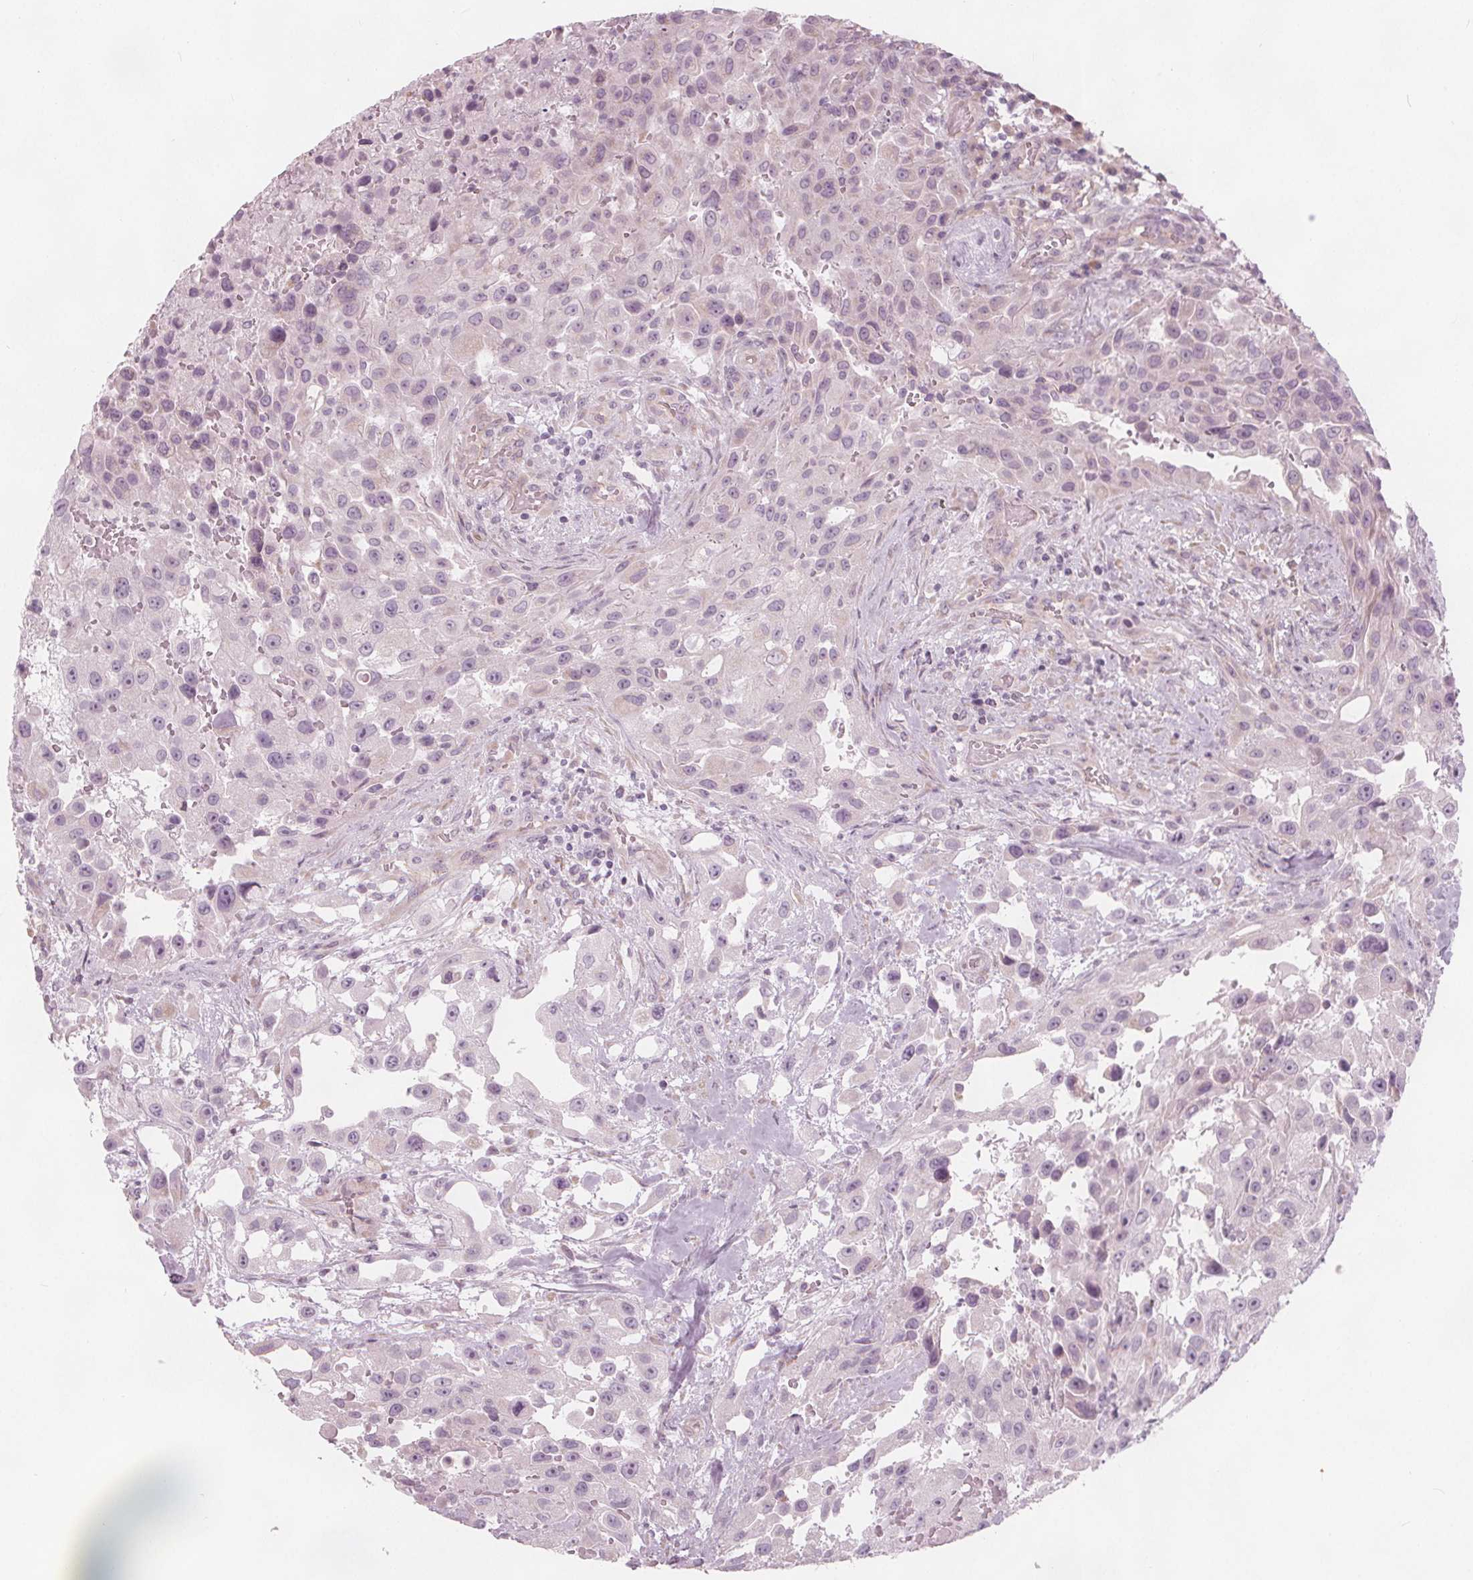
{"staining": {"intensity": "negative", "quantity": "none", "location": "none"}, "tissue": "urothelial cancer", "cell_type": "Tumor cells", "image_type": "cancer", "snomed": [{"axis": "morphology", "description": "Urothelial carcinoma, High grade"}, {"axis": "topography", "description": "Urinary bladder"}], "caption": "This is a image of IHC staining of urothelial cancer, which shows no expression in tumor cells.", "gene": "BRSK1", "patient": {"sex": "male", "age": 79}}